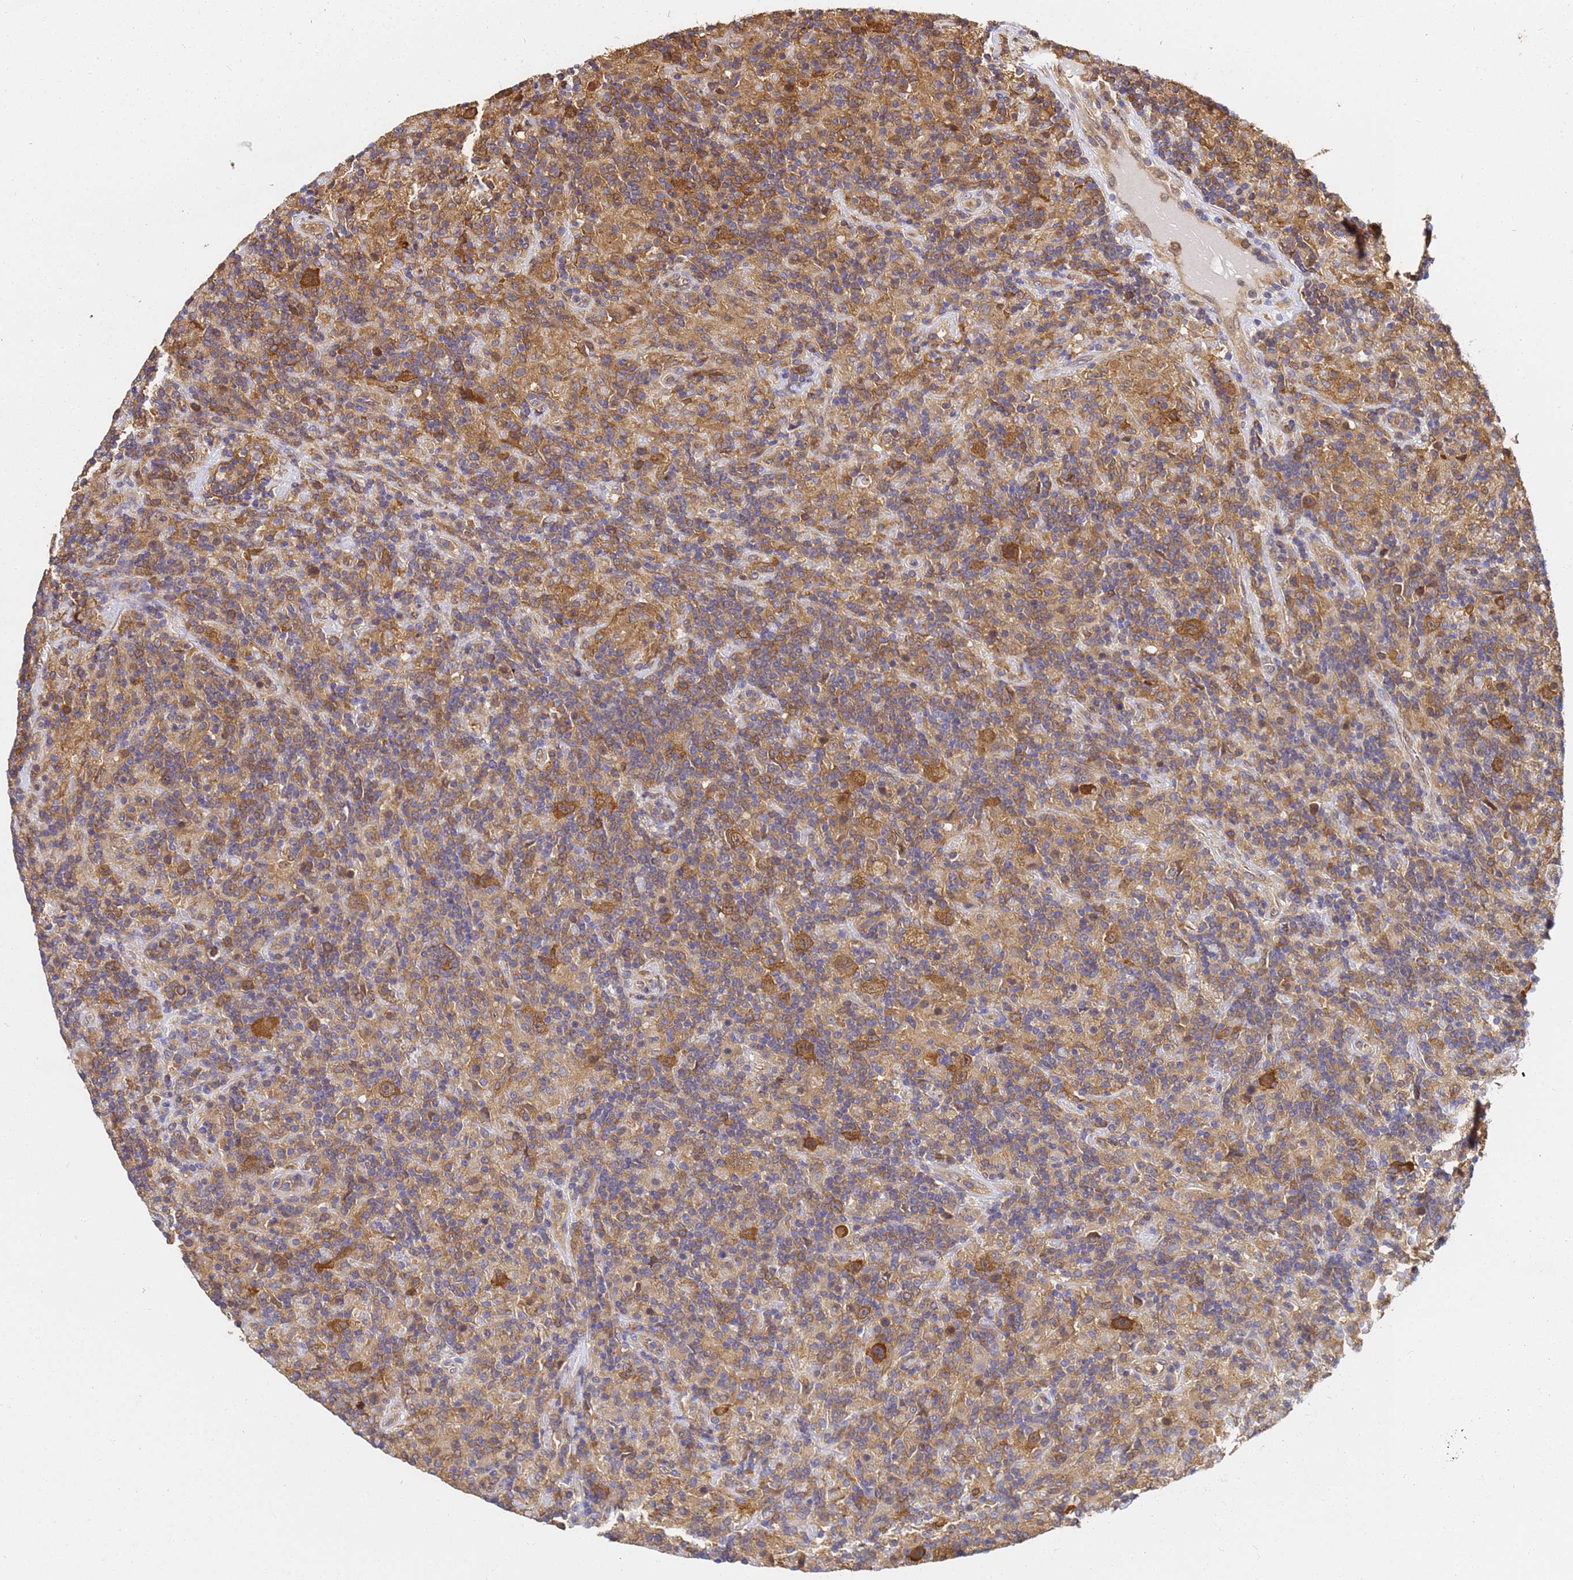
{"staining": {"intensity": "moderate", "quantity": ">75%", "location": "cytoplasmic/membranous"}, "tissue": "lymphoma", "cell_type": "Tumor cells", "image_type": "cancer", "snomed": [{"axis": "morphology", "description": "Hodgkin's disease, NOS"}, {"axis": "topography", "description": "Lymph node"}], "caption": "Brown immunohistochemical staining in Hodgkin's disease shows moderate cytoplasmic/membranous staining in about >75% of tumor cells.", "gene": "NME1-NME2", "patient": {"sex": "male", "age": 70}}